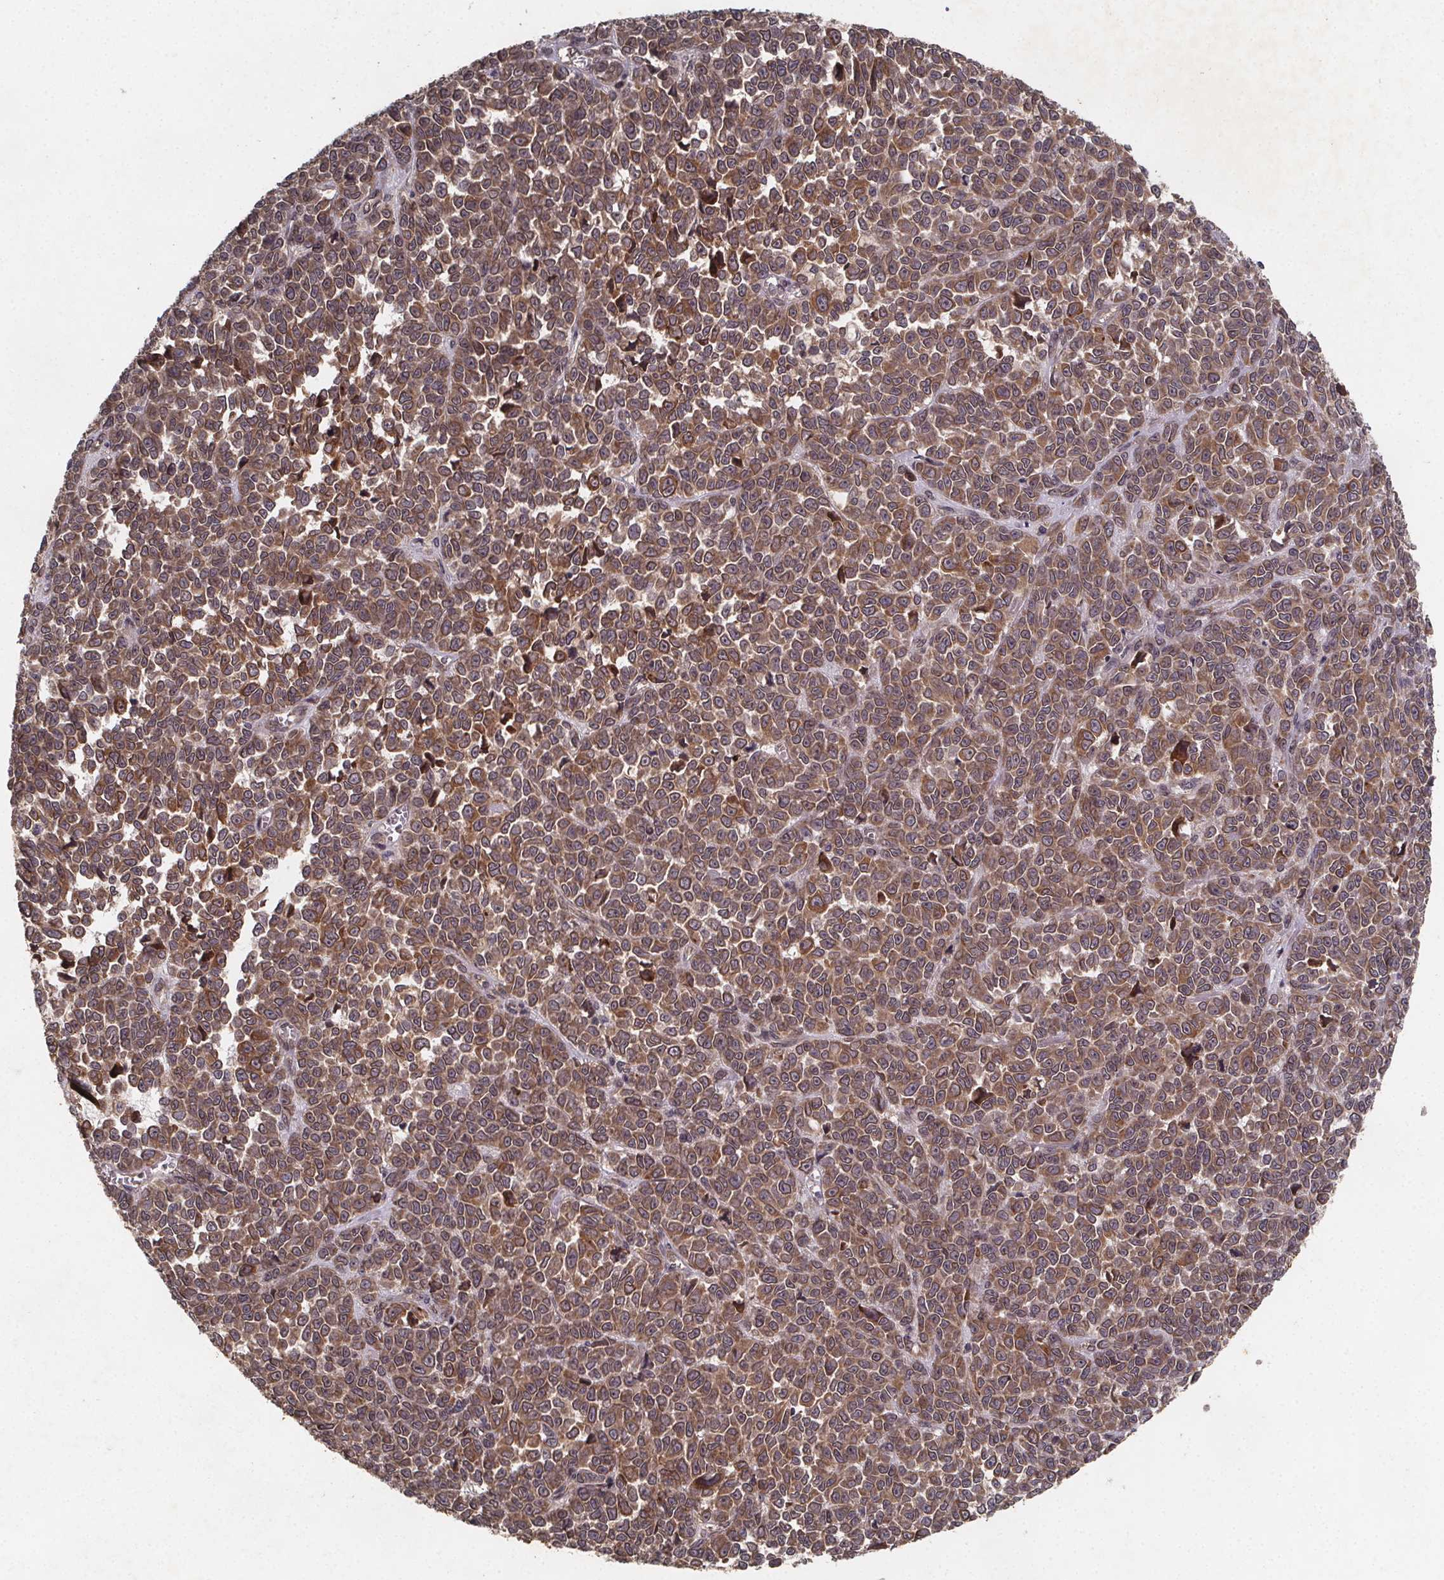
{"staining": {"intensity": "moderate", "quantity": ">75%", "location": "cytoplasmic/membranous"}, "tissue": "melanoma", "cell_type": "Tumor cells", "image_type": "cancer", "snomed": [{"axis": "morphology", "description": "Malignant melanoma, NOS"}, {"axis": "topography", "description": "Skin"}], "caption": "Malignant melanoma stained with immunohistochemistry shows moderate cytoplasmic/membranous positivity in approximately >75% of tumor cells.", "gene": "PIERCE2", "patient": {"sex": "female", "age": 95}}